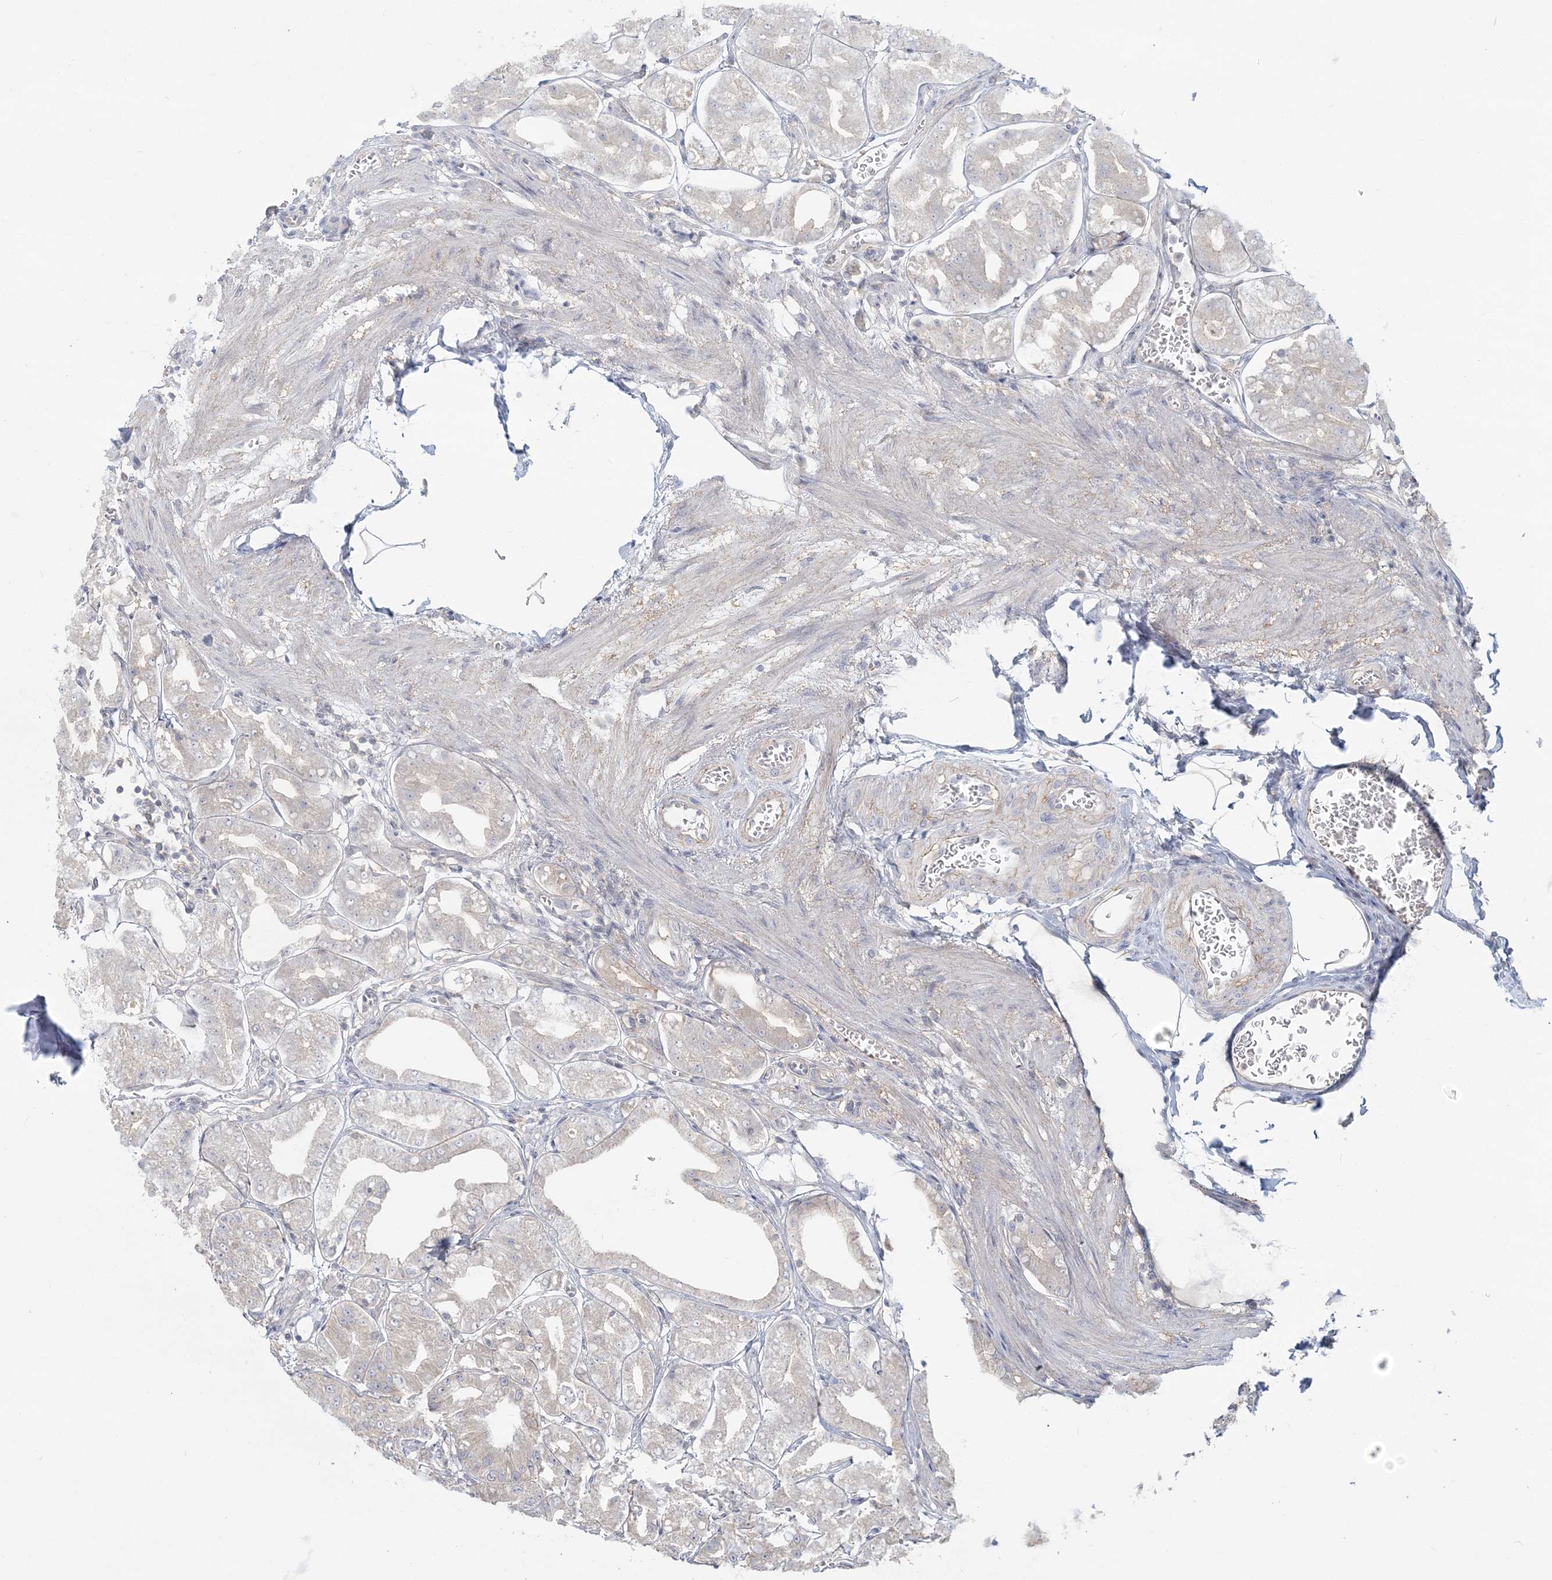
{"staining": {"intensity": "weak", "quantity": "25%-75%", "location": "cytoplasmic/membranous"}, "tissue": "stomach", "cell_type": "Glandular cells", "image_type": "normal", "snomed": [{"axis": "morphology", "description": "Normal tissue, NOS"}, {"axis": "topography", "description": "Stomach, lower"}], "caption": "Immunohistochemical staining of normal stomach exhibits 25%-75% levels of weak cytoplasmic/membranous protein positivity in about 25%-75% of glandular cells. (IHC, brightfield microscopy, high magnification).", "gene": "ANKS1A", "patient": {"sex": "male", "age": 71}}